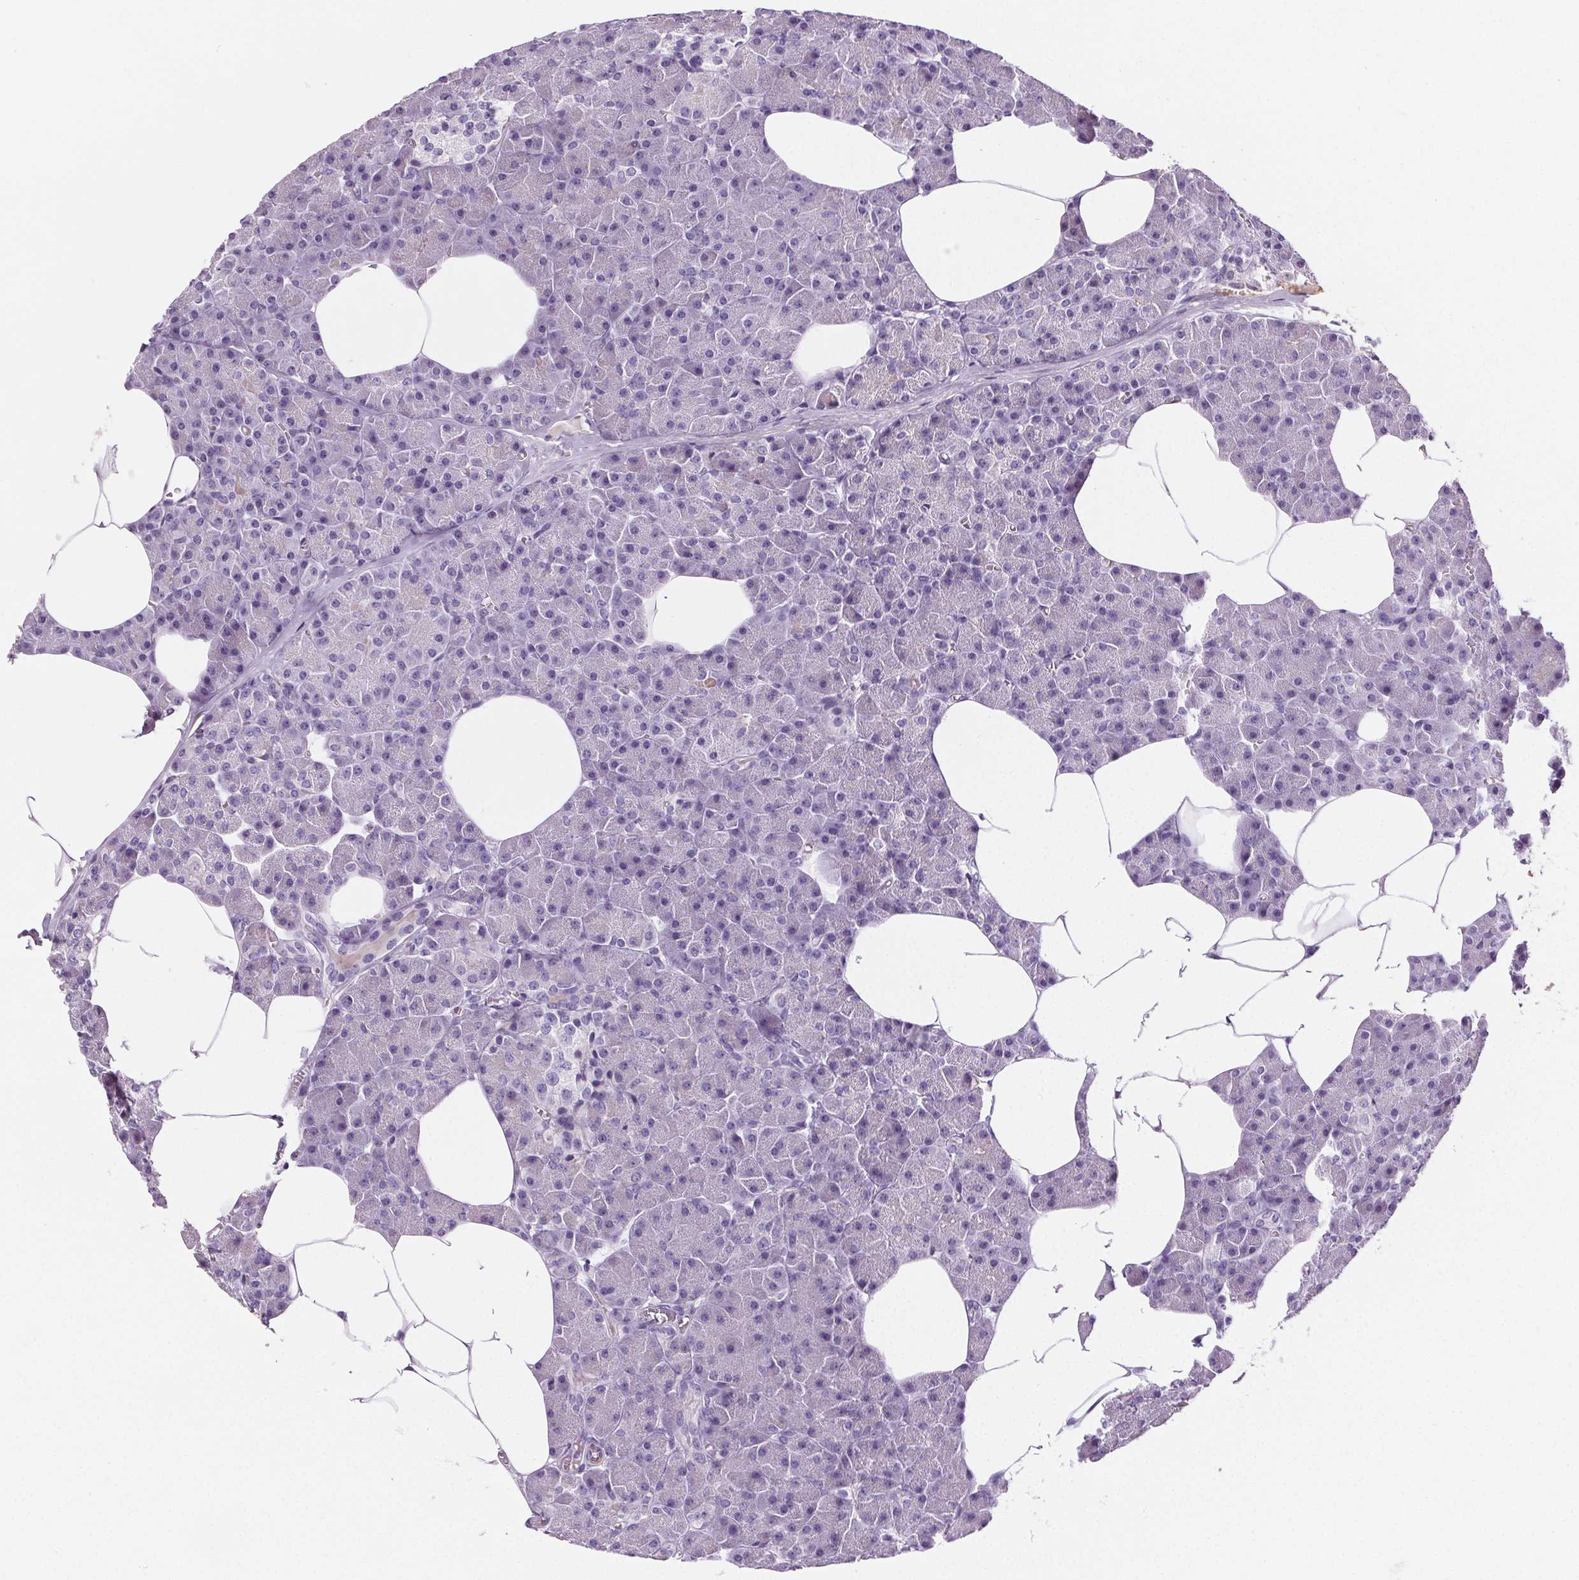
{"staining": {"intensity": "negative", "quantity": "none", "location": "none"}, "tissue": "pancreas", "cell_type": "Exocrine glandular cells", "image_type": "normal", "snomed": [{"axis": "morphology", "description": "Normal tissue, NOS"}, {"axis": "topography", "description": "Pancreas"}], "caption": "The photomicrograph shows no staining of exocrine glandular cells in unremarkable pancreas. (DAB IHC visualized using brightfield microscopy, high magnification).", "gene": "CD5L", "patient": {"sex": "female", "age": 45}}